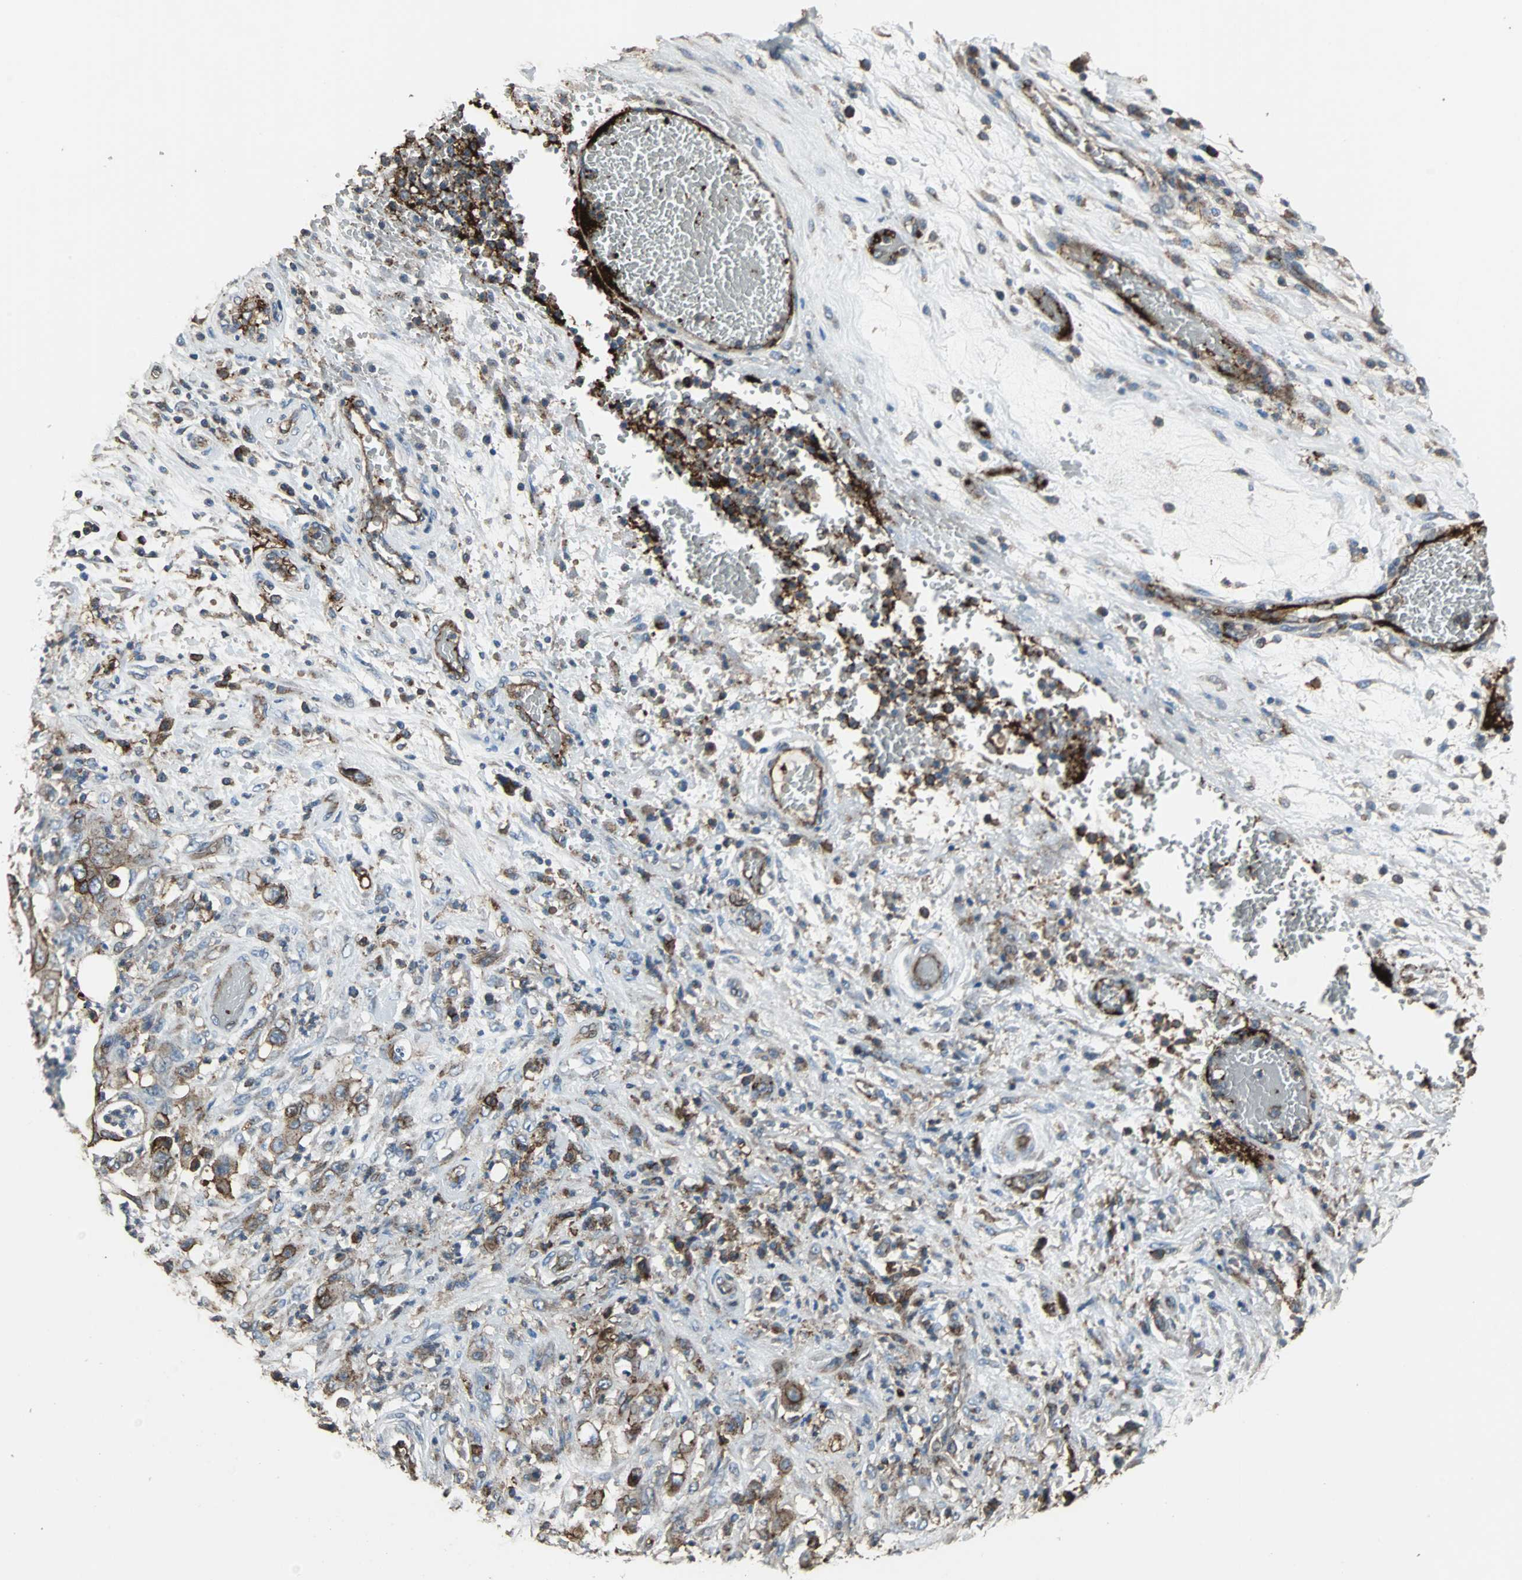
{"staining": {"intensity": "moderate", "quantity": ">75%", "location": "cytoplasmic/membranous"}, "tissue": "stomach cancer", "cell_type": "Tumor cells", "image_type": "cancer", "snomed": [{"axis": "morphology", "description": "Adenocarcinoma, NOS"}, {"axis": "topography", "description": "Stomach"}], "caption": "The image demonstrates immunohistochemical staining of stomach cancer (adenocarcinoma). There is moderate cytoplasmic/membranous expression is appreciated in about >75% of tumor cells. The staining was performed using DAB (3,3'-diaminobenzidine) to visualize the protein expression in brown, while the nuclei were stained in blue with hematoxylin (Magnification: 20x).", "gene": "F11R", "patient": {"sex": "female", "age": 73}}